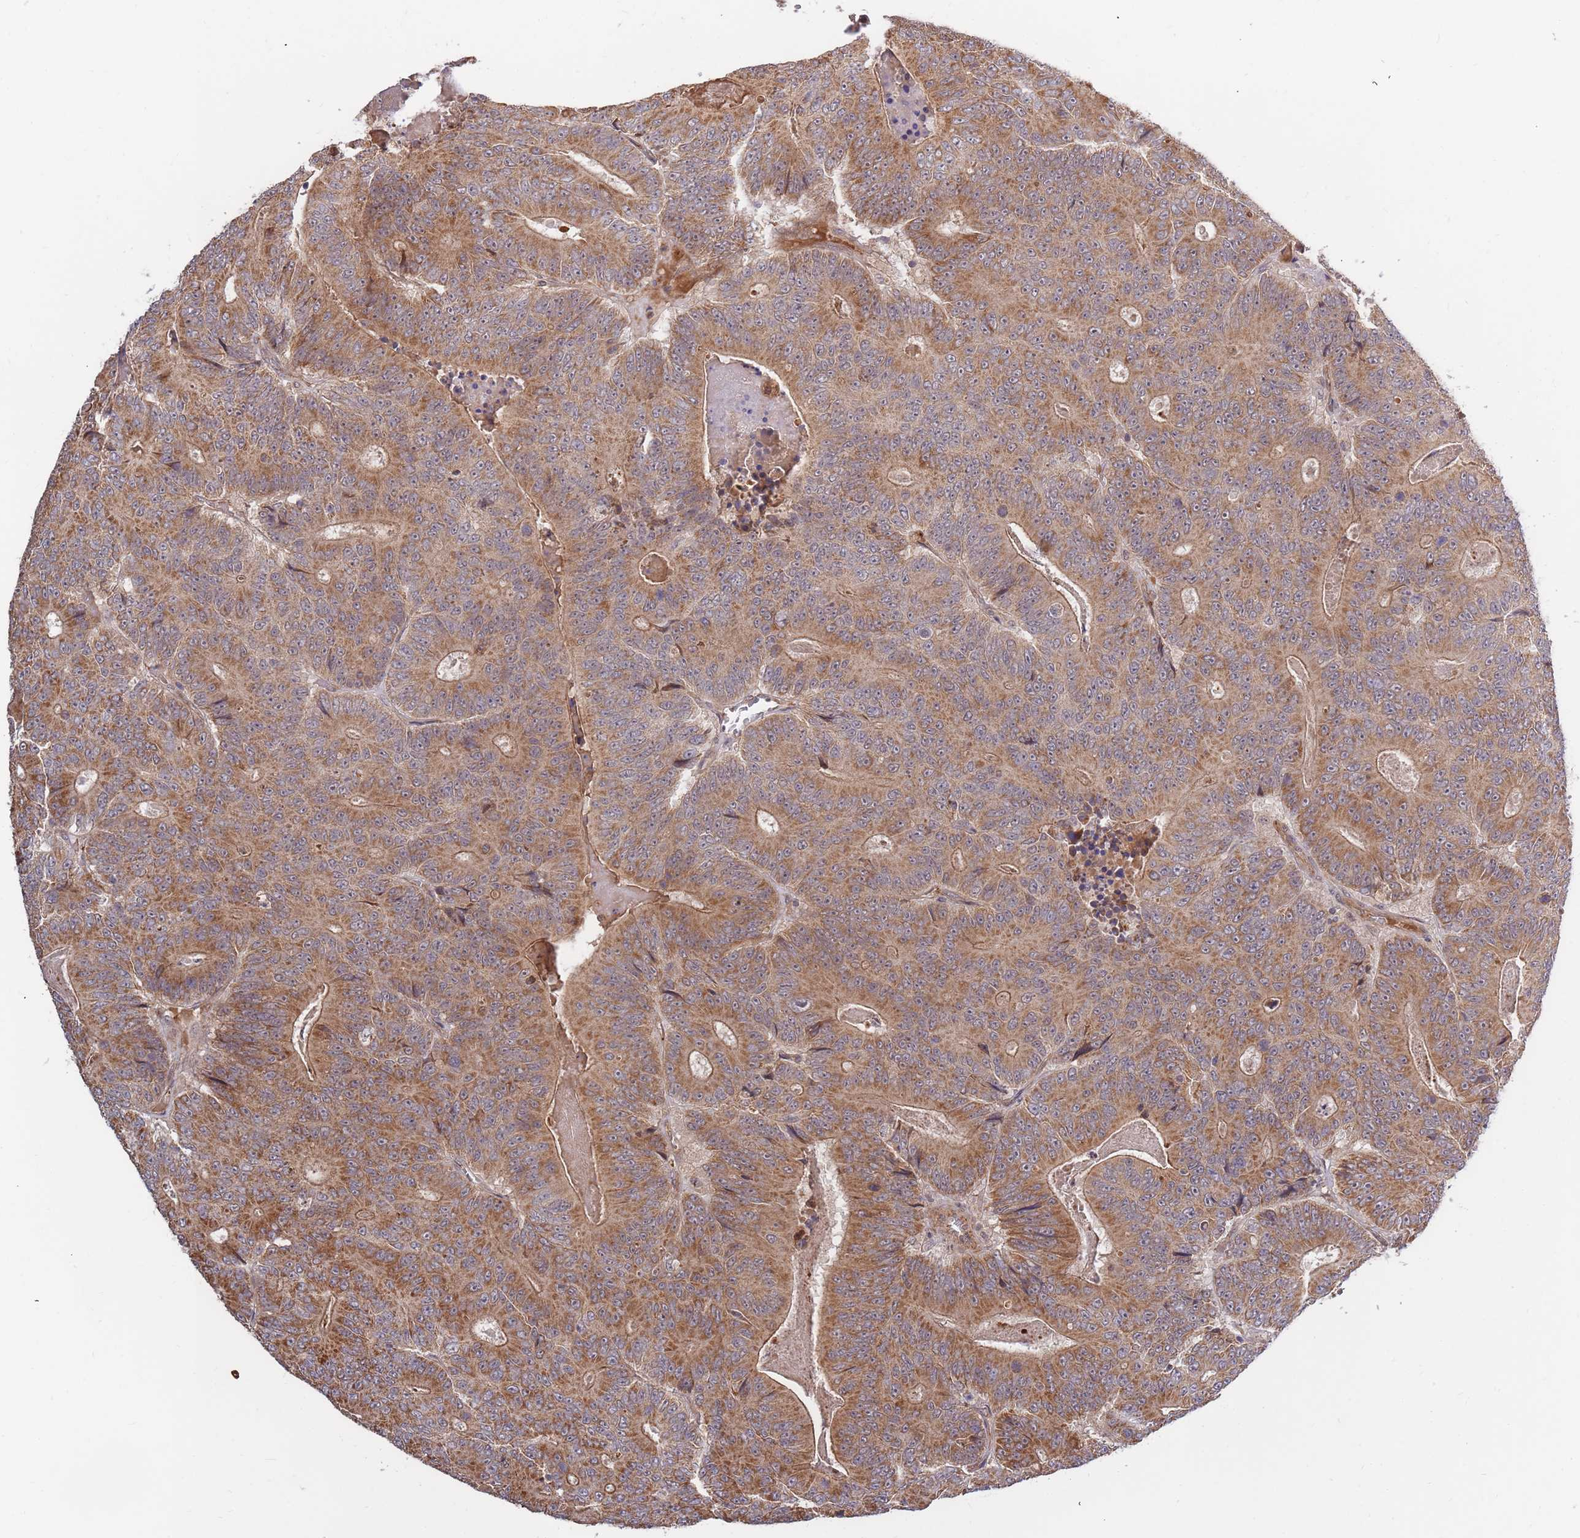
{"staining": {"intensity": "moderate", "quantity": ">75%", "location": "cytoplasmic/membranous"}, "tissue": "colorectal cancer", "cell_type": "Tumor cells", "image_type": "cancer", "snomed": [{"axis": "morphology", "description": "Adenocarcinoma, NOS"}, {"axis": "topography", "description": "Colon"}], "caption": "Immunohistochemical staining of colorectal cancer (adenocarcinoma) exhibits medium levels of moderate cytoplasmic/membranous protein staining in about >75% of tumor cells.", "gene": "HAUS3", "patient": {"sex": "male", "age": 83}}